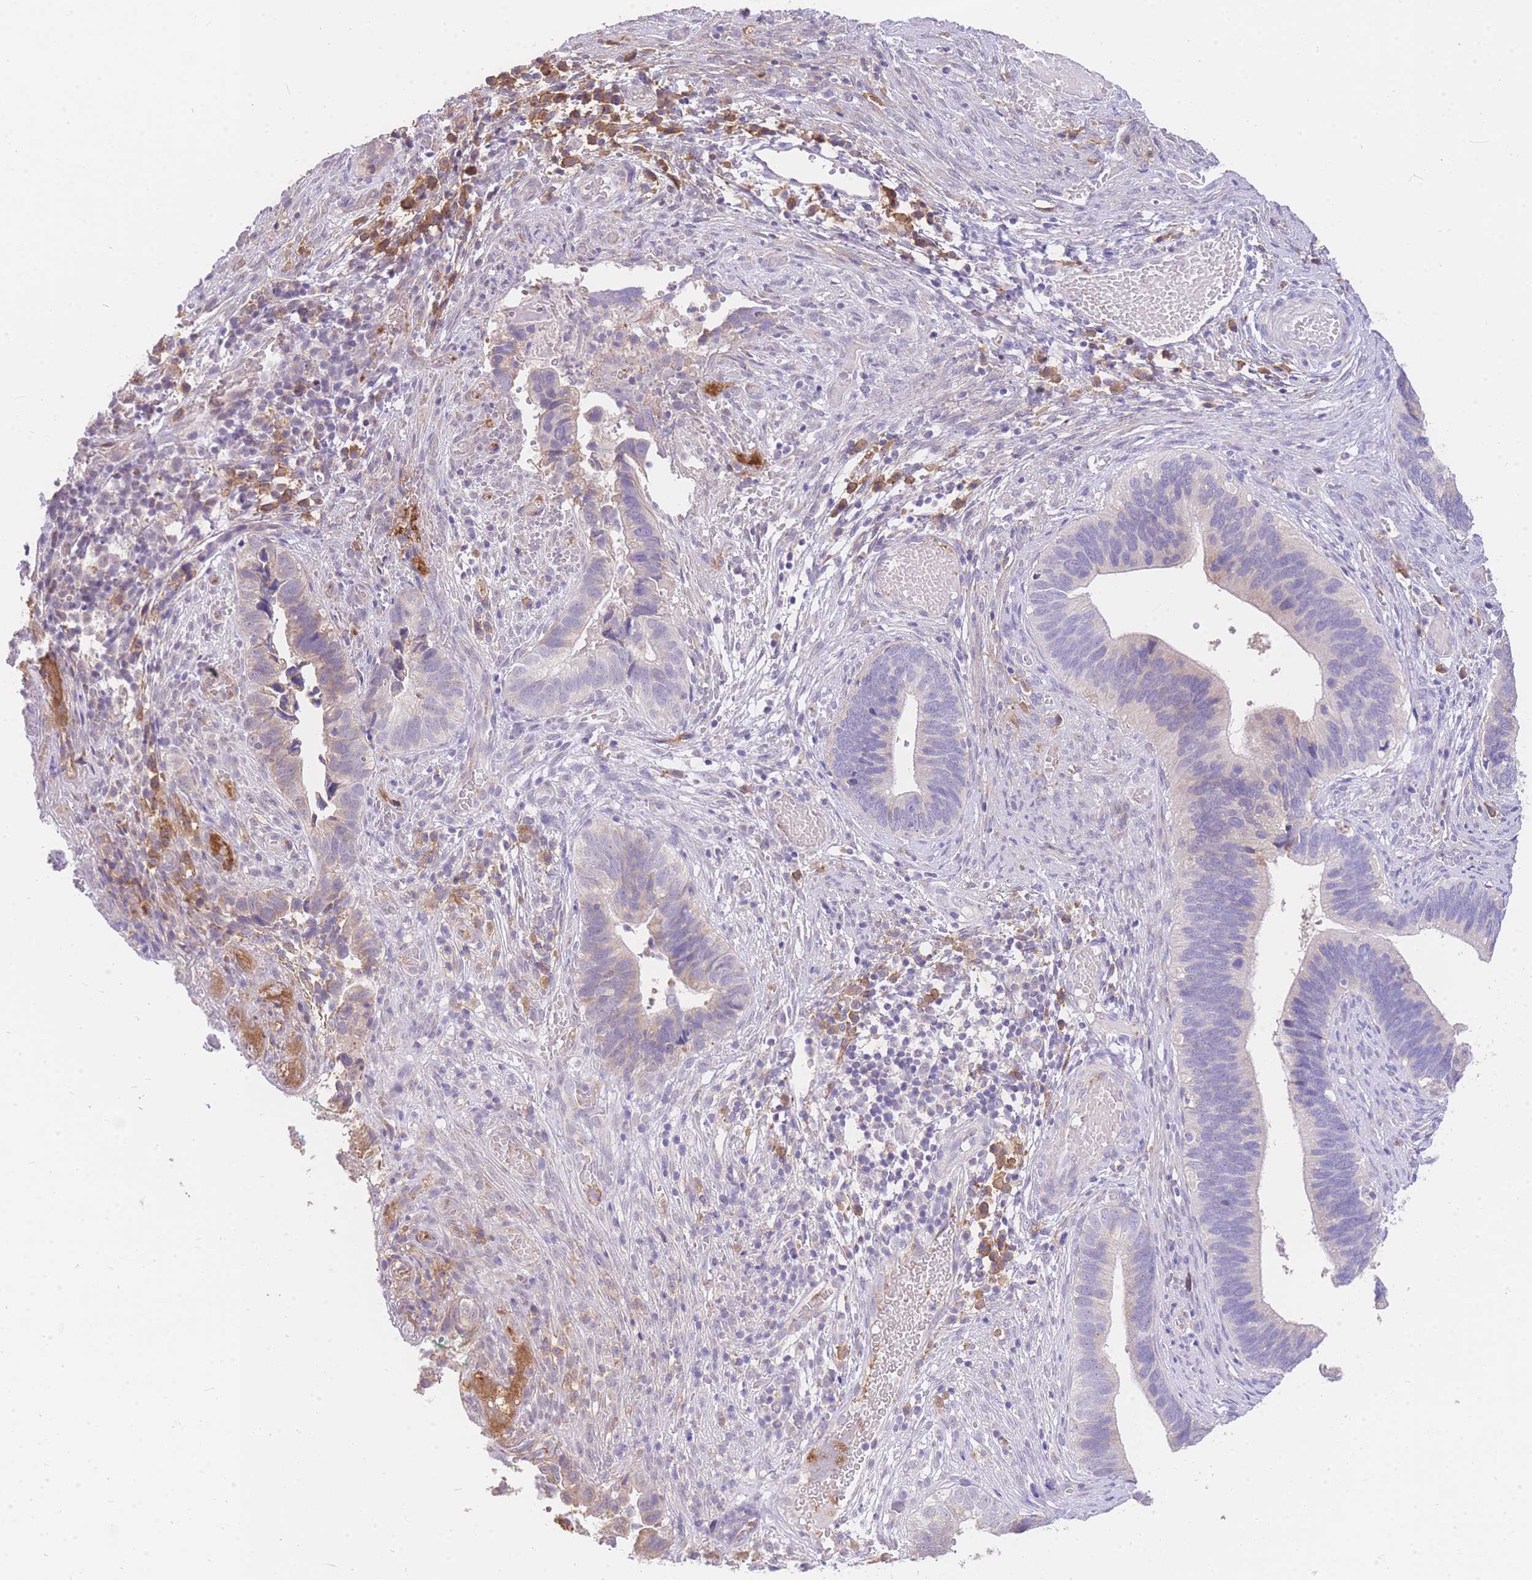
{"staining": {"intensity": "negative", "quantity": "none", "location": "none"}, "tissue": "cervical cancer", "cell_type": "Tumor cells", "image_type": "cancer", "snomed": [{"axis": "morphology", "description": "Adenocarcinoma, NOS"}, {"axis": "topography", "description": "Cervix"}], "caption": "Human cervical cancer (adenocarcinoma) stained for a protein using immunohistochemistry (IHC) reveals no positivity in tumor cells.", "gene": "C2orf88", "patient": {"sex": "female", "age": 42}}